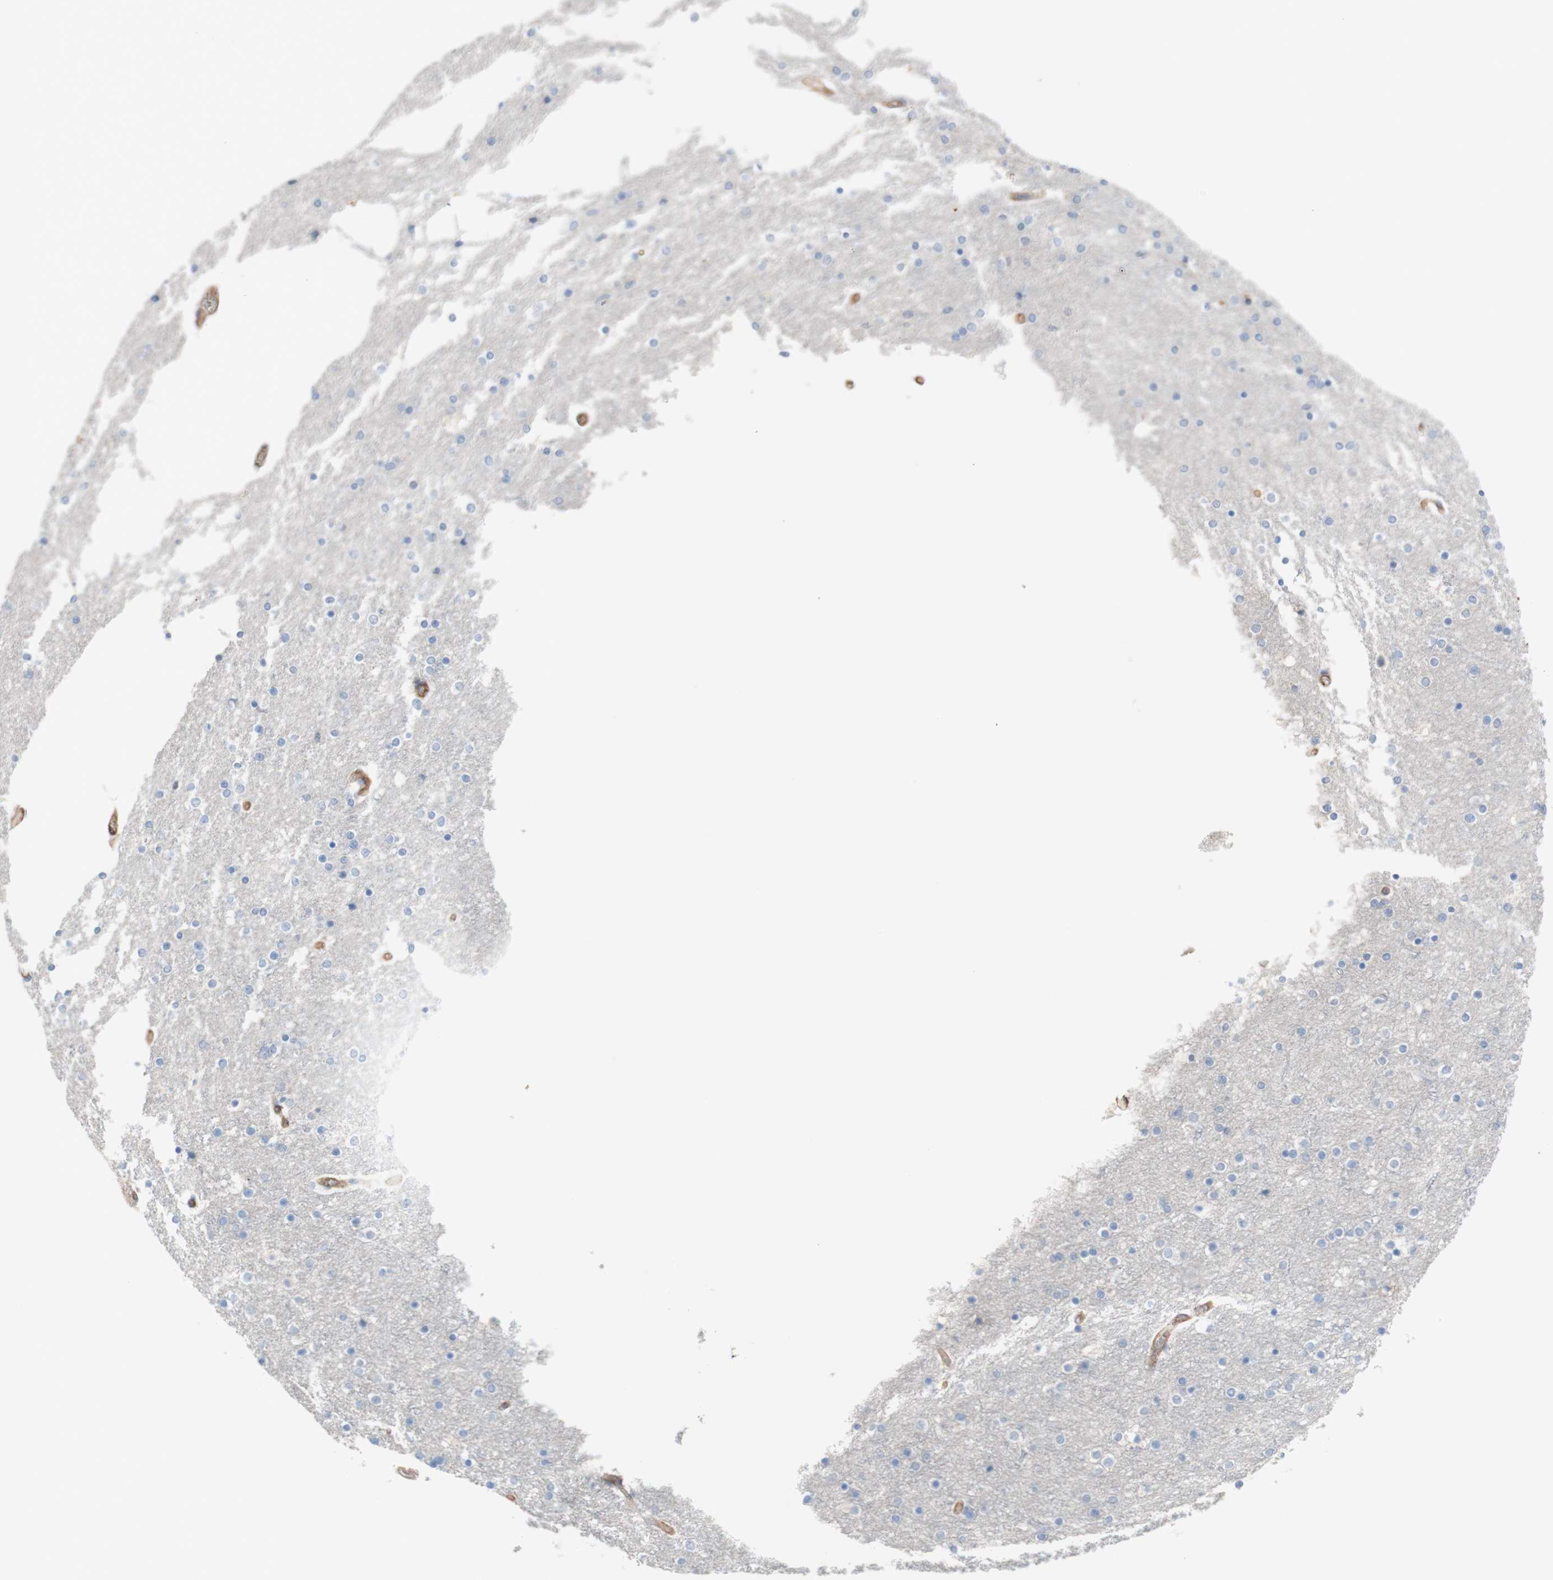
{"staining": {"intensity": "moderate", "quantity": ">75%", "location": "cytoplasmic/membranous"}, "tissue": "cerebral cortex", "cell_type": "Endothelial cells", "image_type": "normal", "snomed": [{"axis": "morphology", "description": "Normal tissue, NOS"}, {"axis": "topography", "description": "Cerebral cortex"}], "caption": "Moderate cytoplasmic/membranous expression for a protein is seen in approximately >75% of endothelial cells of benign cerebral cortex using immunohistochemistry.", "gene": "CD46", "patient": {"sex": "female", "age": 54}}